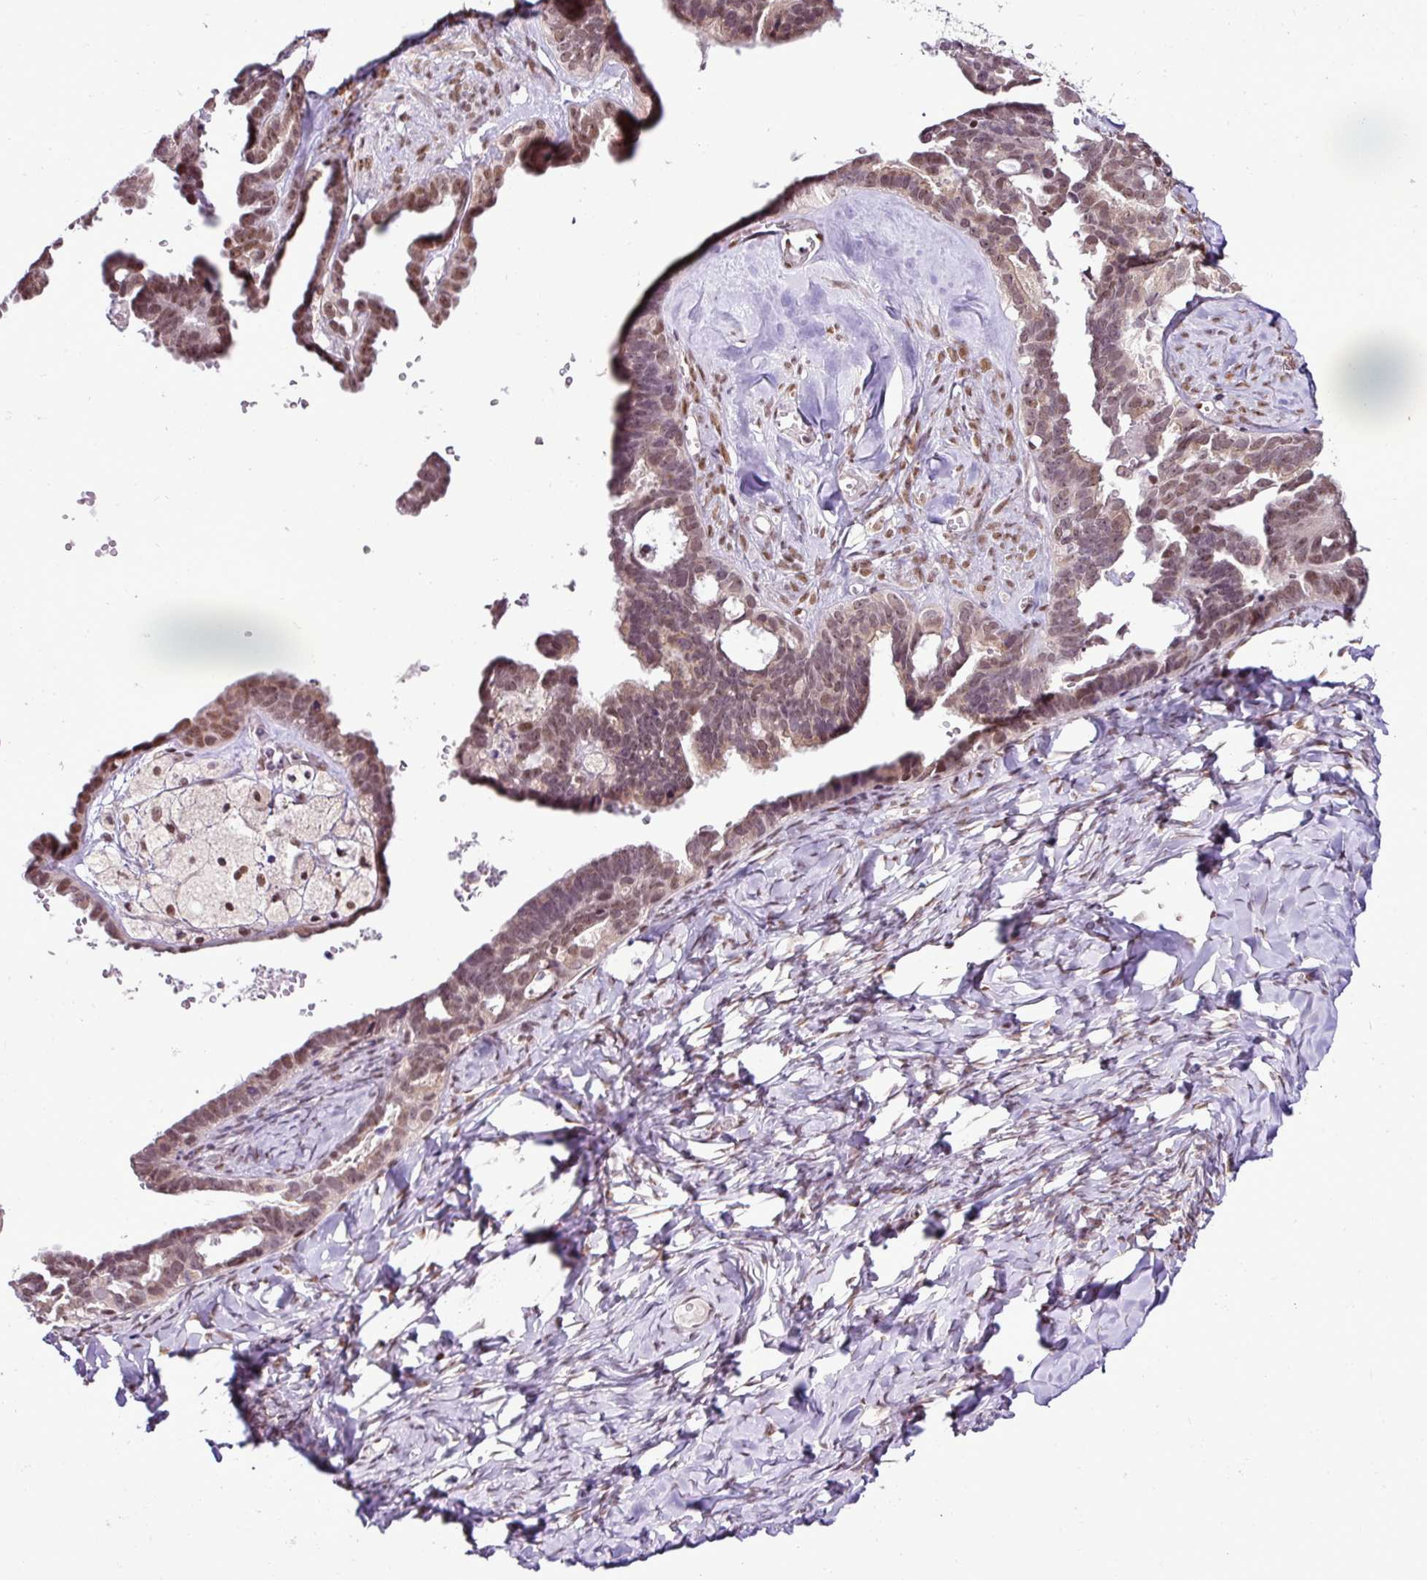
{"staining": {"intensity": "moderate", "quantity": ">75%", "location": "nuclear"}, "tissue": "ovarian cancer", "cell_type": "Tumor cells", "image_type": "cancer", "snomed": [{"axis": "morphology", "description": "Cystadenocarcinoma, serous, NOS"}, {"axis": "topography", "description": "Ovary"}], "caption": "Human serous cystadenocarcinoma (ovarian) stained for a protein (brown) displays moderate nuclear positive positivity in approximately >75% of tumor cells.", "gene": "PGAP4", "patient": {"sex": "female", "age": 69}}